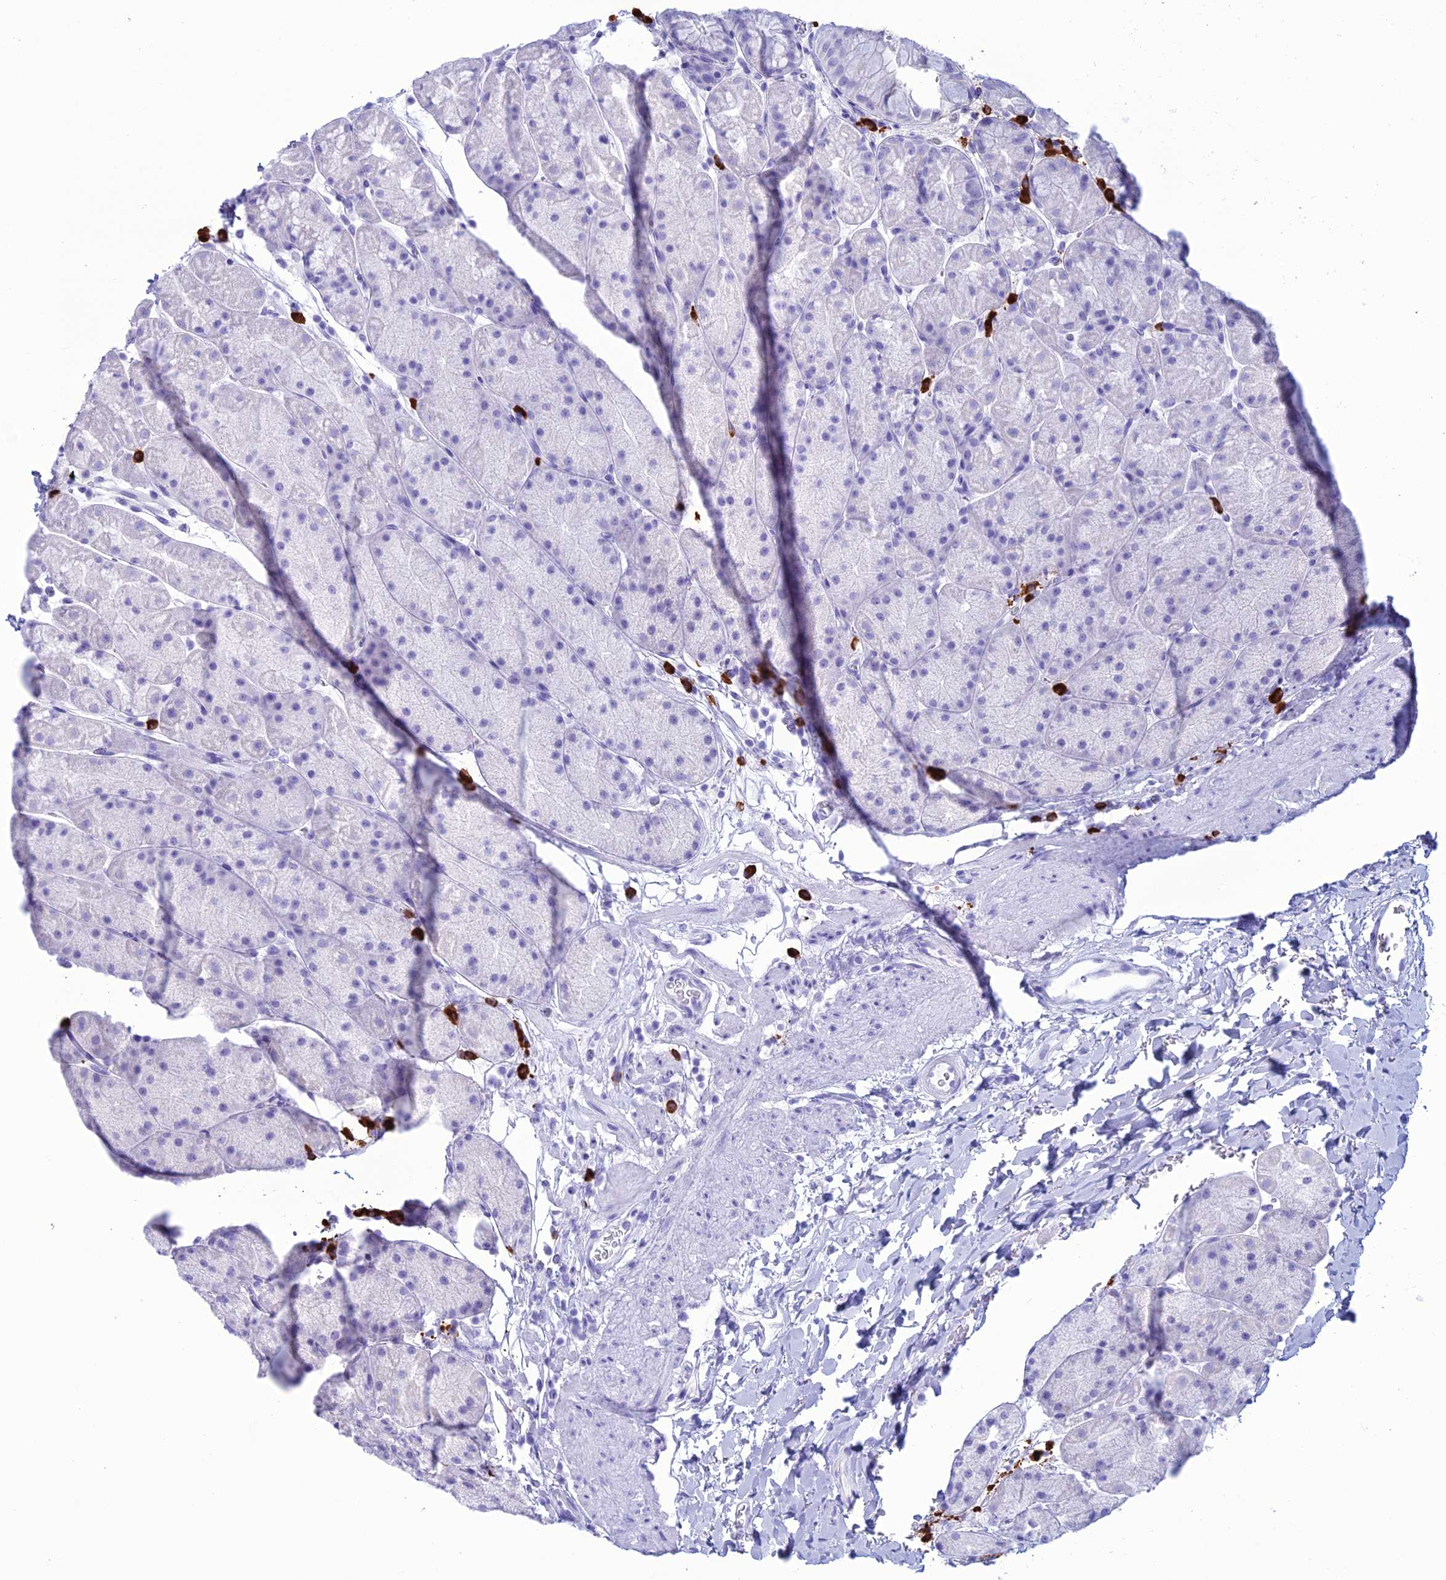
{"staining": {"intensity": "negative", "quantity": "none", "location": "none"}, "tissue": "stomach", "cell_type": "Glandular cells", "image_type": "normal", "snomed": [{"axis": "morphology", "description": "Normal tissue, NOS"}, {"axis": "topography", "description": "Stomach, upper"}, {"axis": "topography", "description": "Stomach, lower"}], "caption": "Glandular cells show no significant staining in normal stomach. (DAB IHC visualized using brightfield microscopy, high magnification).", "gene": "MZB1", "patient": {"sex": "male", "age": 67}}